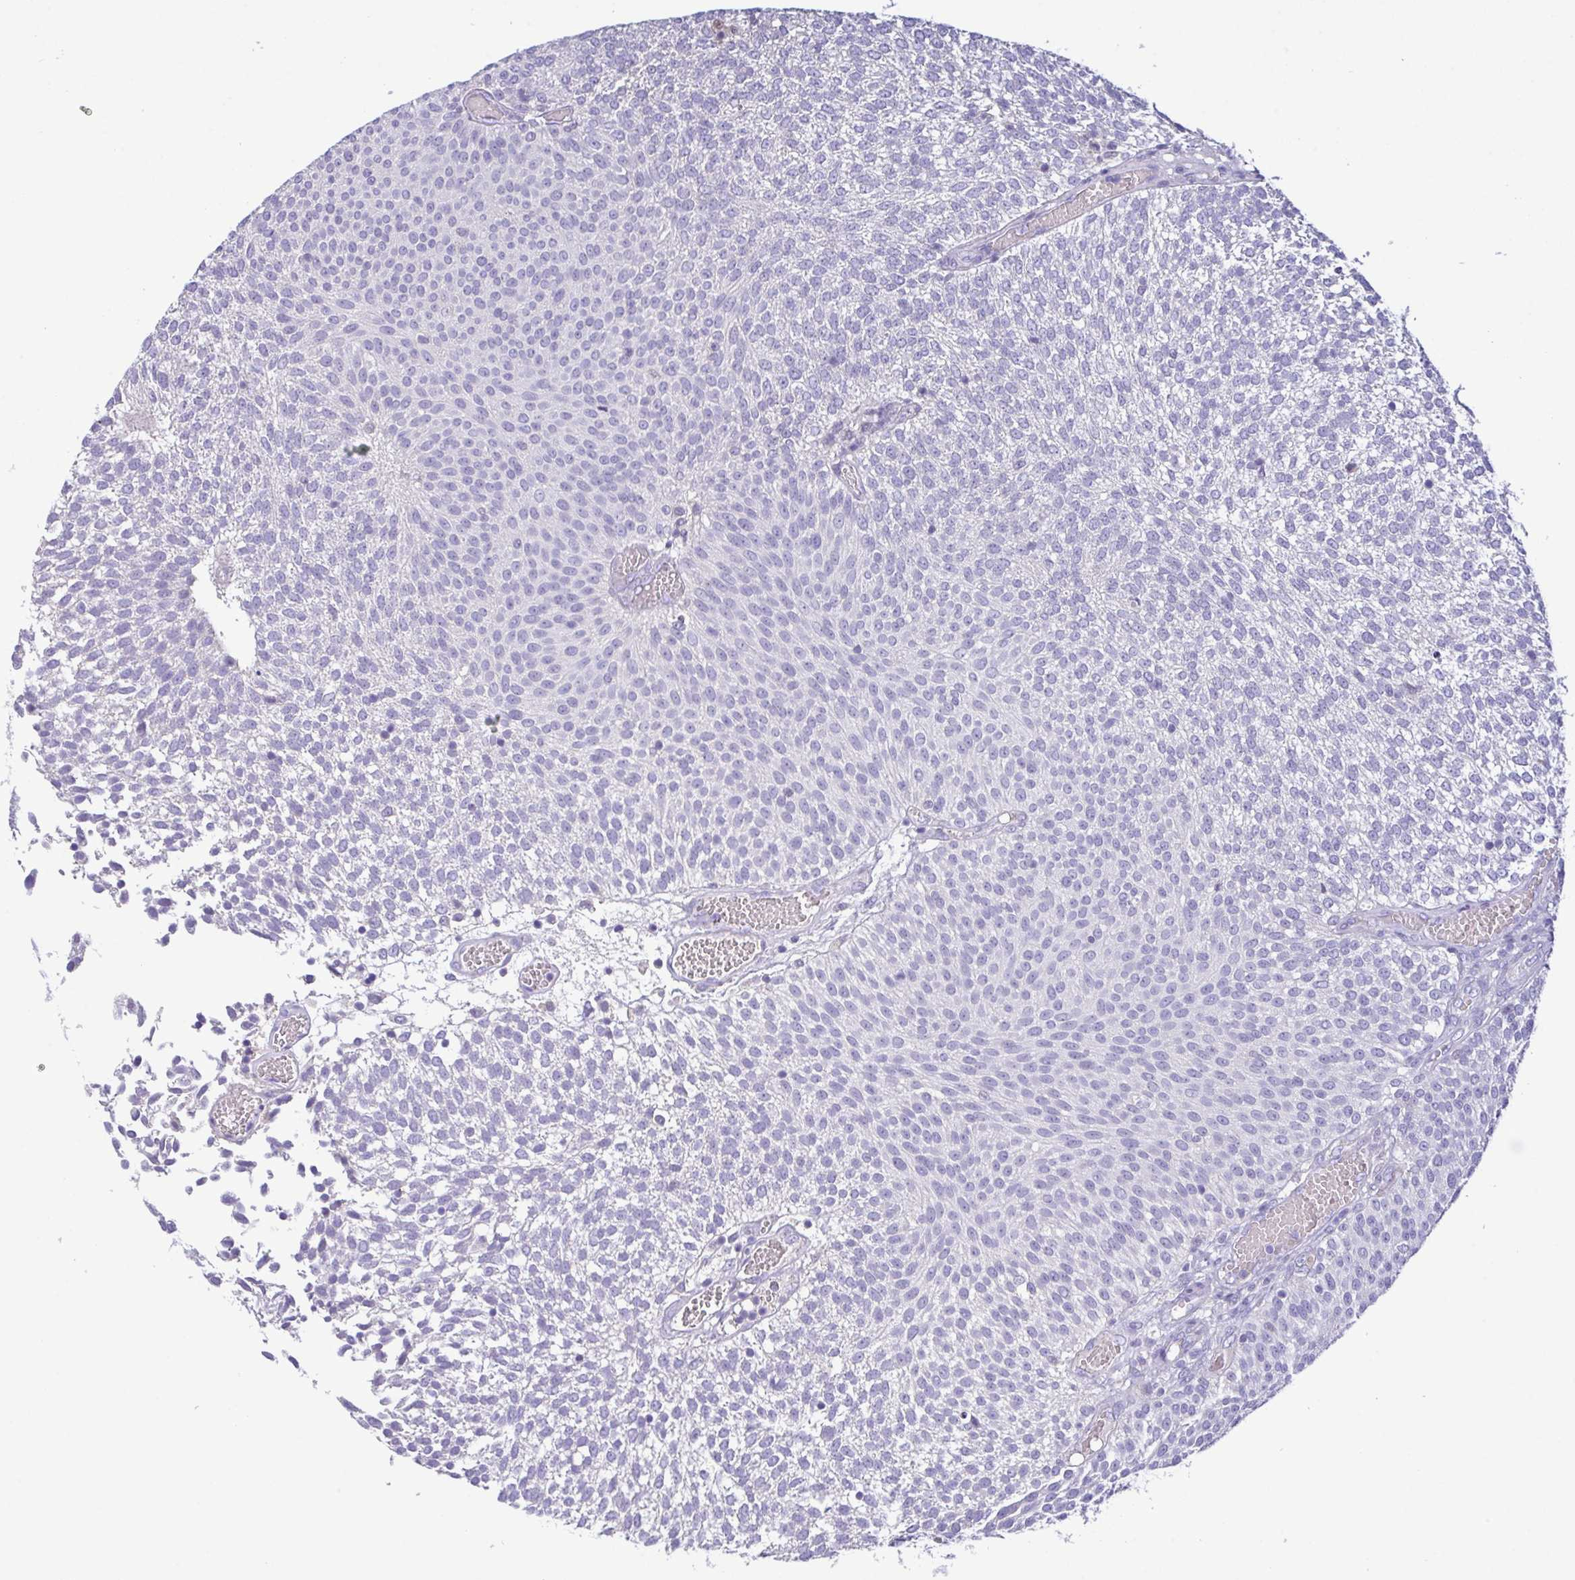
{"staining": {"intensity": "negative", "quantity": "none", "location": "none"}, "tissue": "urothelial cancer", "cell_type": "Tumor cells", "image_type": "cancer", "snomed": [{"axis": "morphology", "description": "Urothelial carcinoma, Low grade"}, {"axis": "topography", "description": "Urinary bladder"}], "caption": "Immunohistochemistry micrograph of urothelial cancer stained for a protein (brown), which demonstrates no positivity in tumor cells. Brightfield microscopy of IHC stained with DAB (brown) and hematoxylin (blue), captured at high magnification.", "gene": "CA10", "patient": {"sex": "female", "age": 79}}